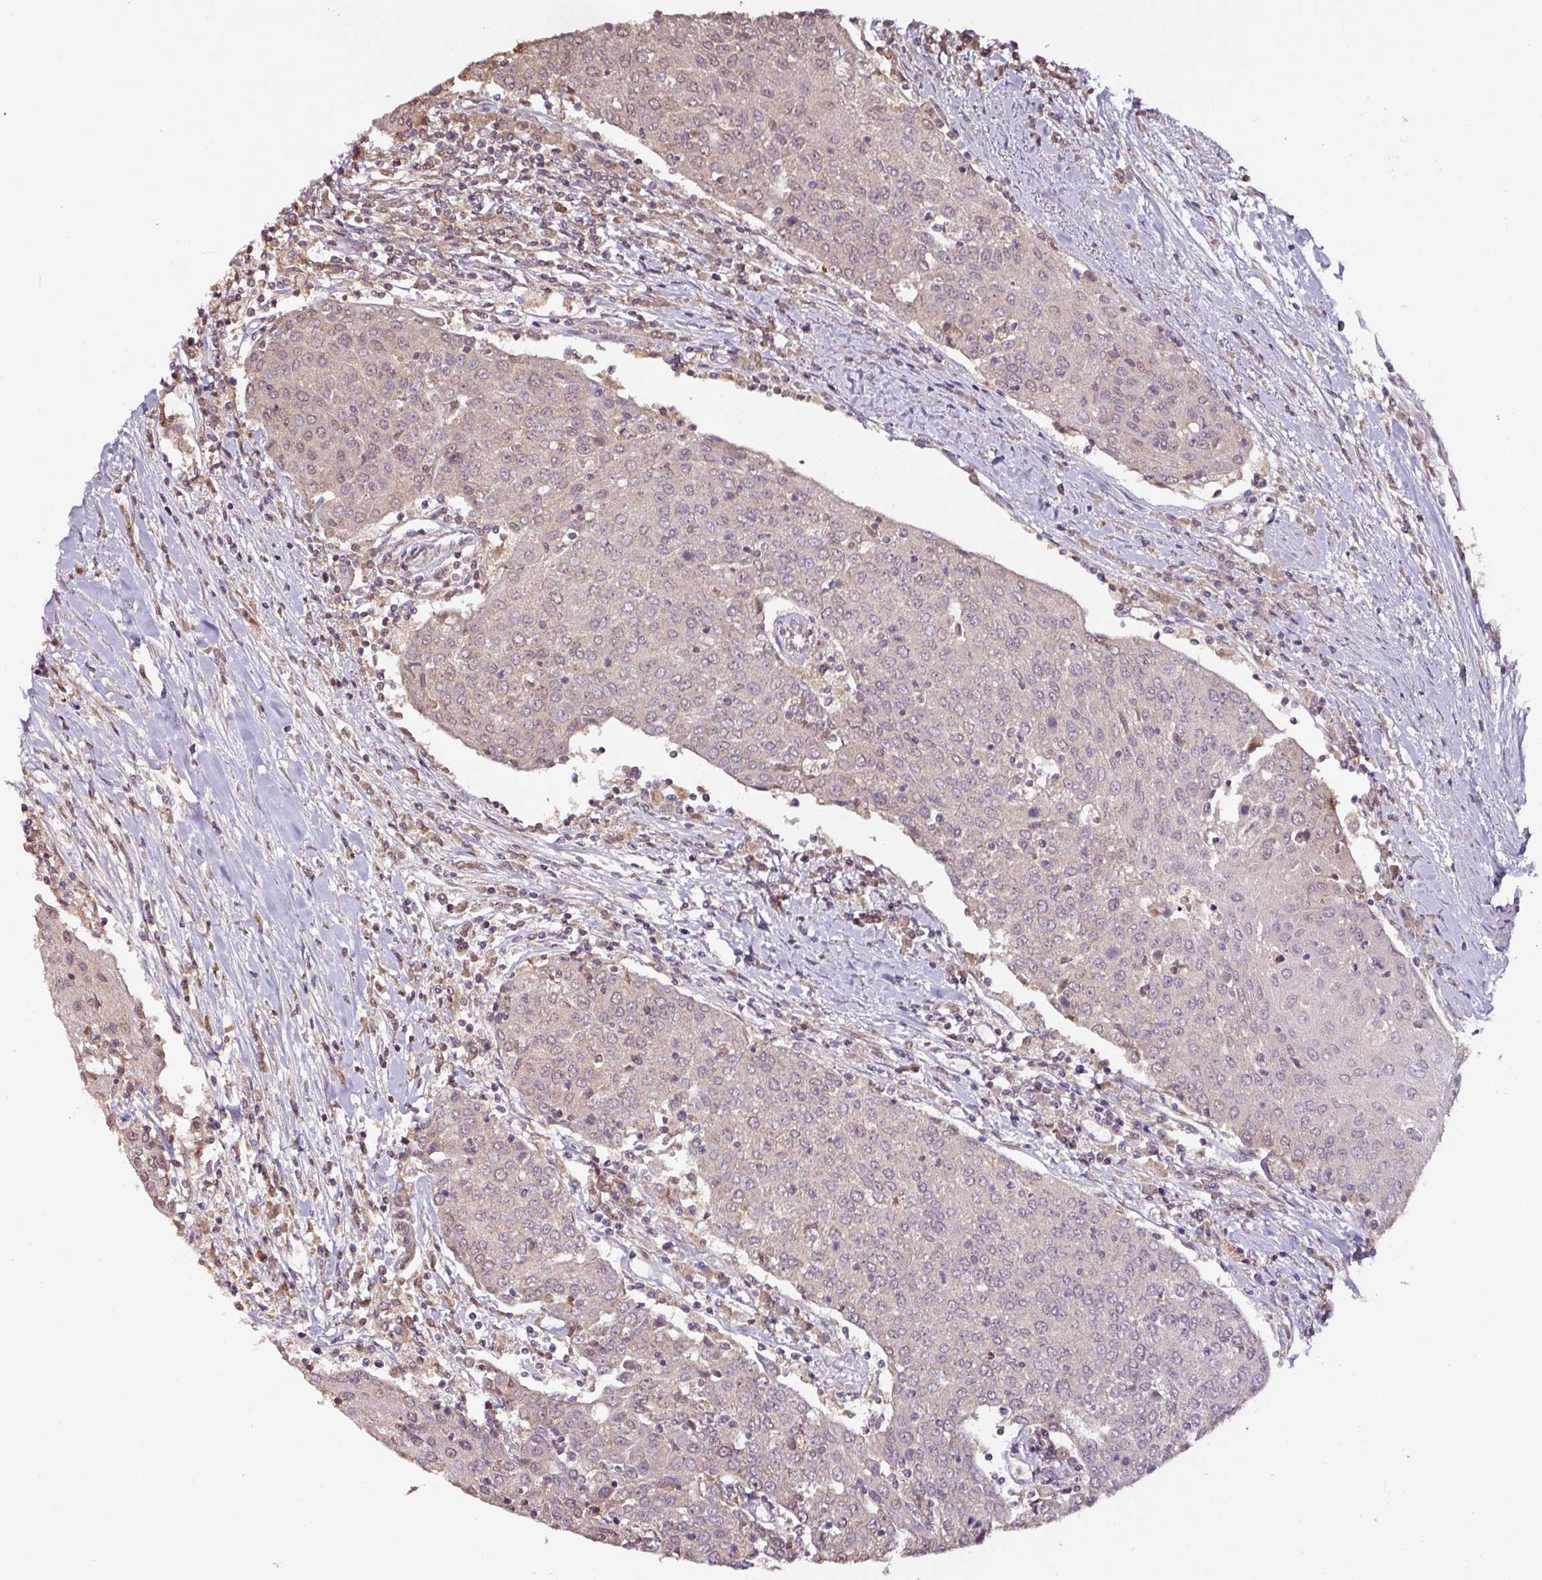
{"staining": {"intensity": "weak", "quantity": "25%-75%", "location": "nuclear"}, "tissue": "urothelial cancer", "cell_type": "Tumor cells", "image_type": "cancer", "snomed": [{"axis": "morphology", "description": "Urothelial carcinoma, High grade"}, {"axis": "topography", "description": "Urinary bladder"}], "caption": "Immunohistochemistry image of urothelial cancer stained for a protein (brown), which displays low levels of weak nuclear staining in about 25%-75% of tumor cells.", "gene": "RPL38", "patient": {"sex": "female", "age": 85}}